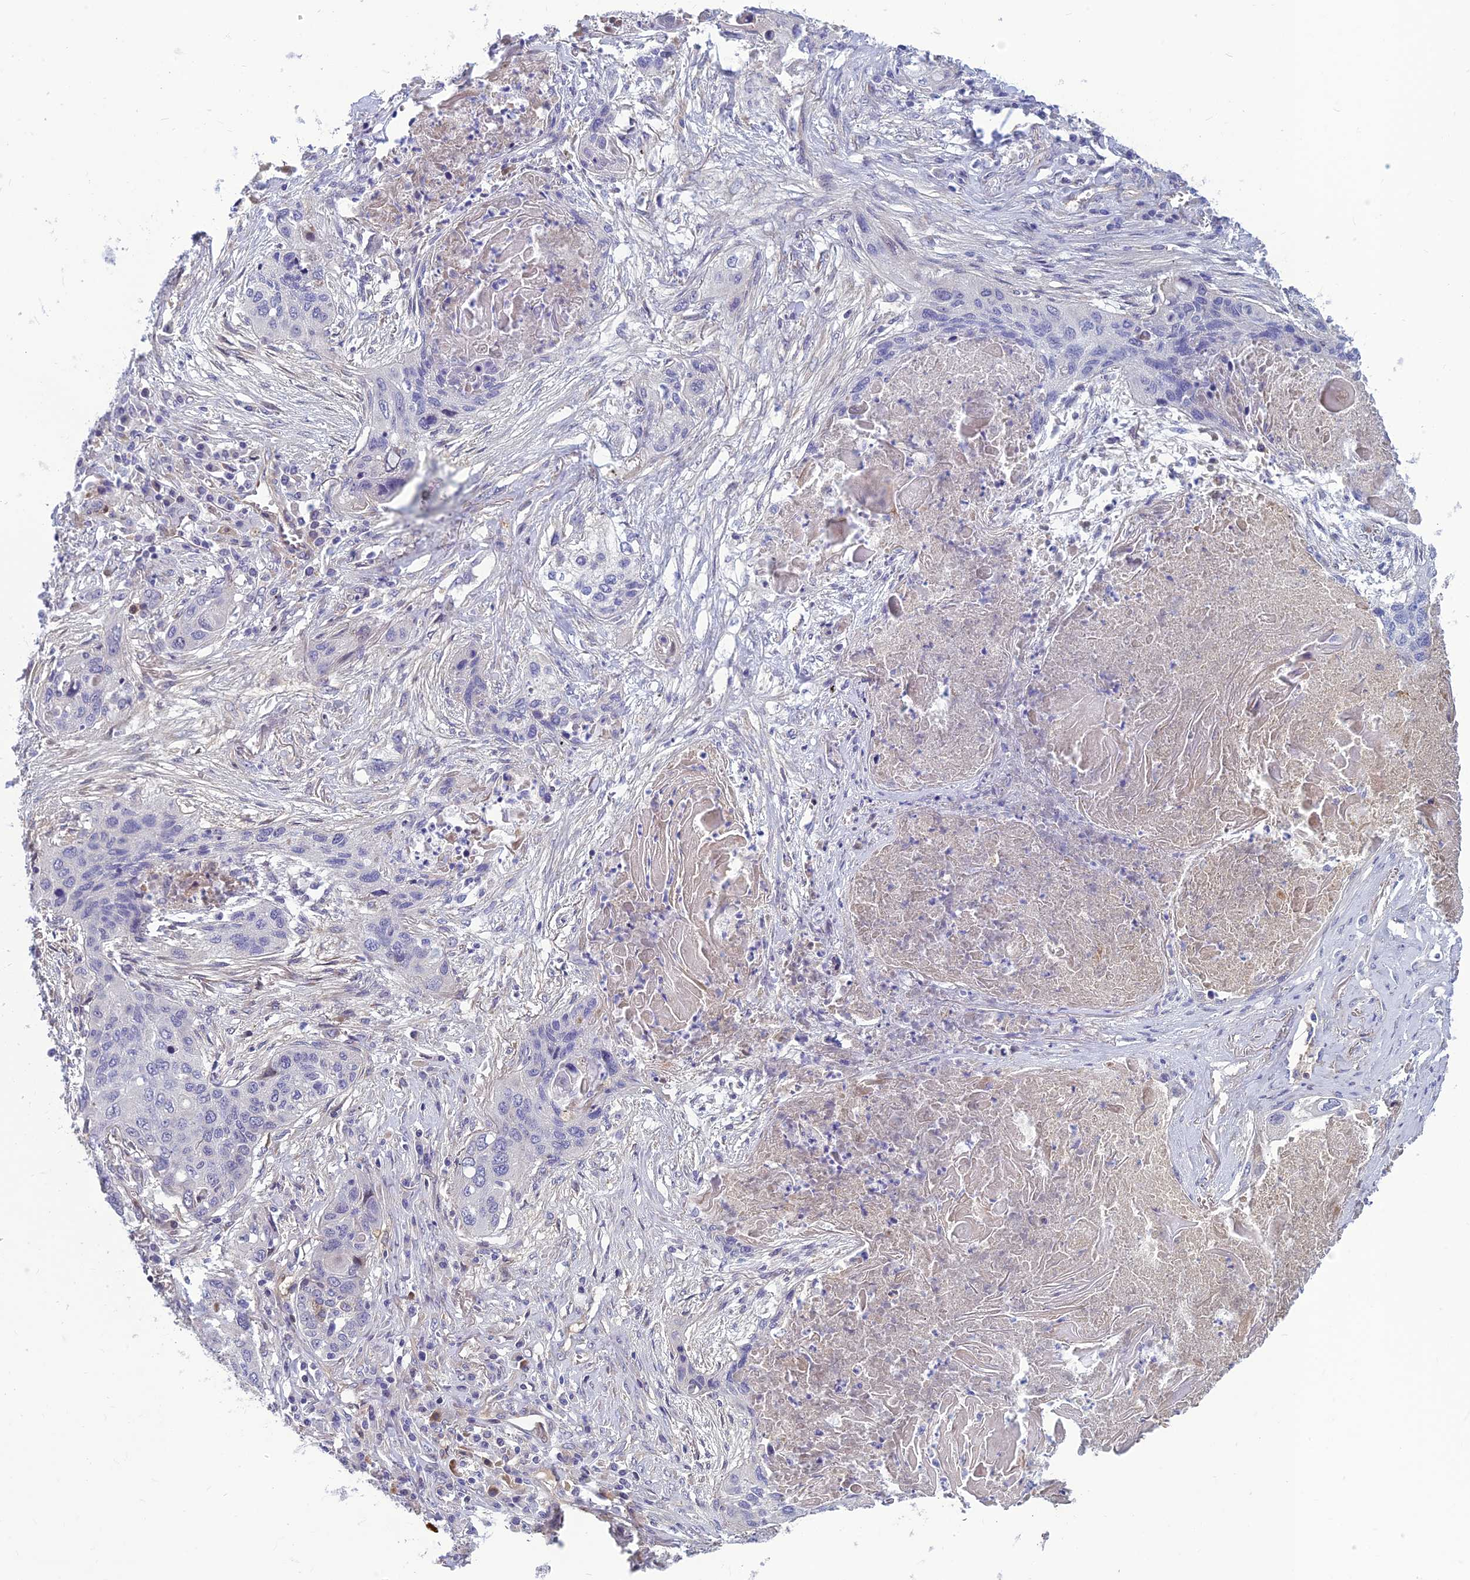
{"staining": {"intensity": "negative", "quantity": "none", "location": "none"}, "tissue": "lung cancer", "cell_type": "Tumor cells", "image_type": "cancer", "snomed": [{"axis": "morphology", "description": "Squamous cell carcinoma, NOS"}, {"axis": "topography", "description": "Lung"}], "caption": "The micrograph shows no staining of tumor cells in lung cancer. (DAB immunohistochemistry, high magnification).", "gene": "CLEC11A", "patient": {"sex": "female", "age": 63}}